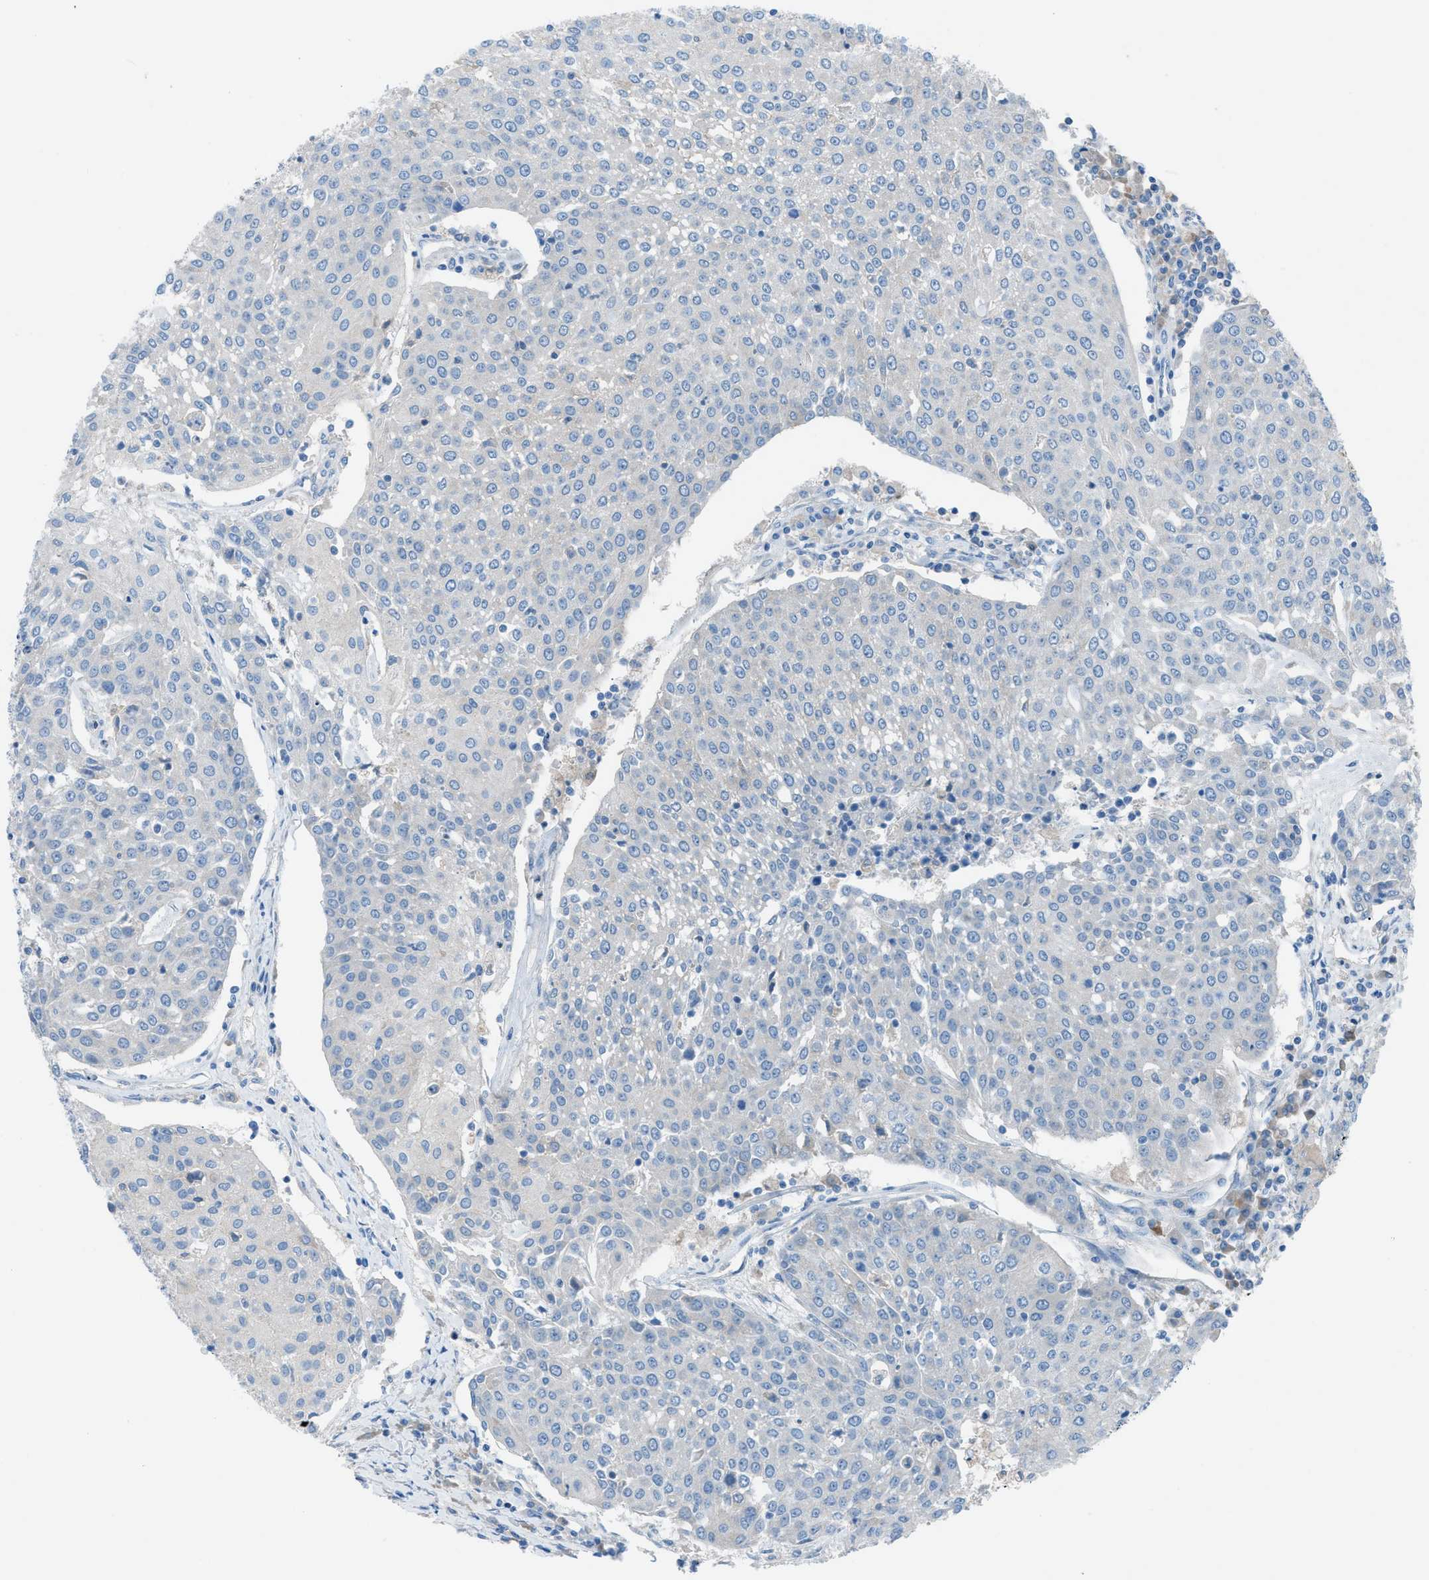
{"staining": {"intensity": "negative", "quantity": "none", "location": "none"}, "tissue": "urothelial cancer", "cell_type": "Tumor cells", "image_type": "cancer", "snomed": [{"axis": "morphology", "description": "Urothelial carcinoma, High grade"}, {"axis": "topography", "description": "Urinary bladder"}], "caption": "Urothelial carcinoma (high-grade) stained for a protein using immunohistochemistry (IHC) shows no positivity tumor cells.", "gene": "C5AR2", "patient": {"sex": "female", "age": 85}}